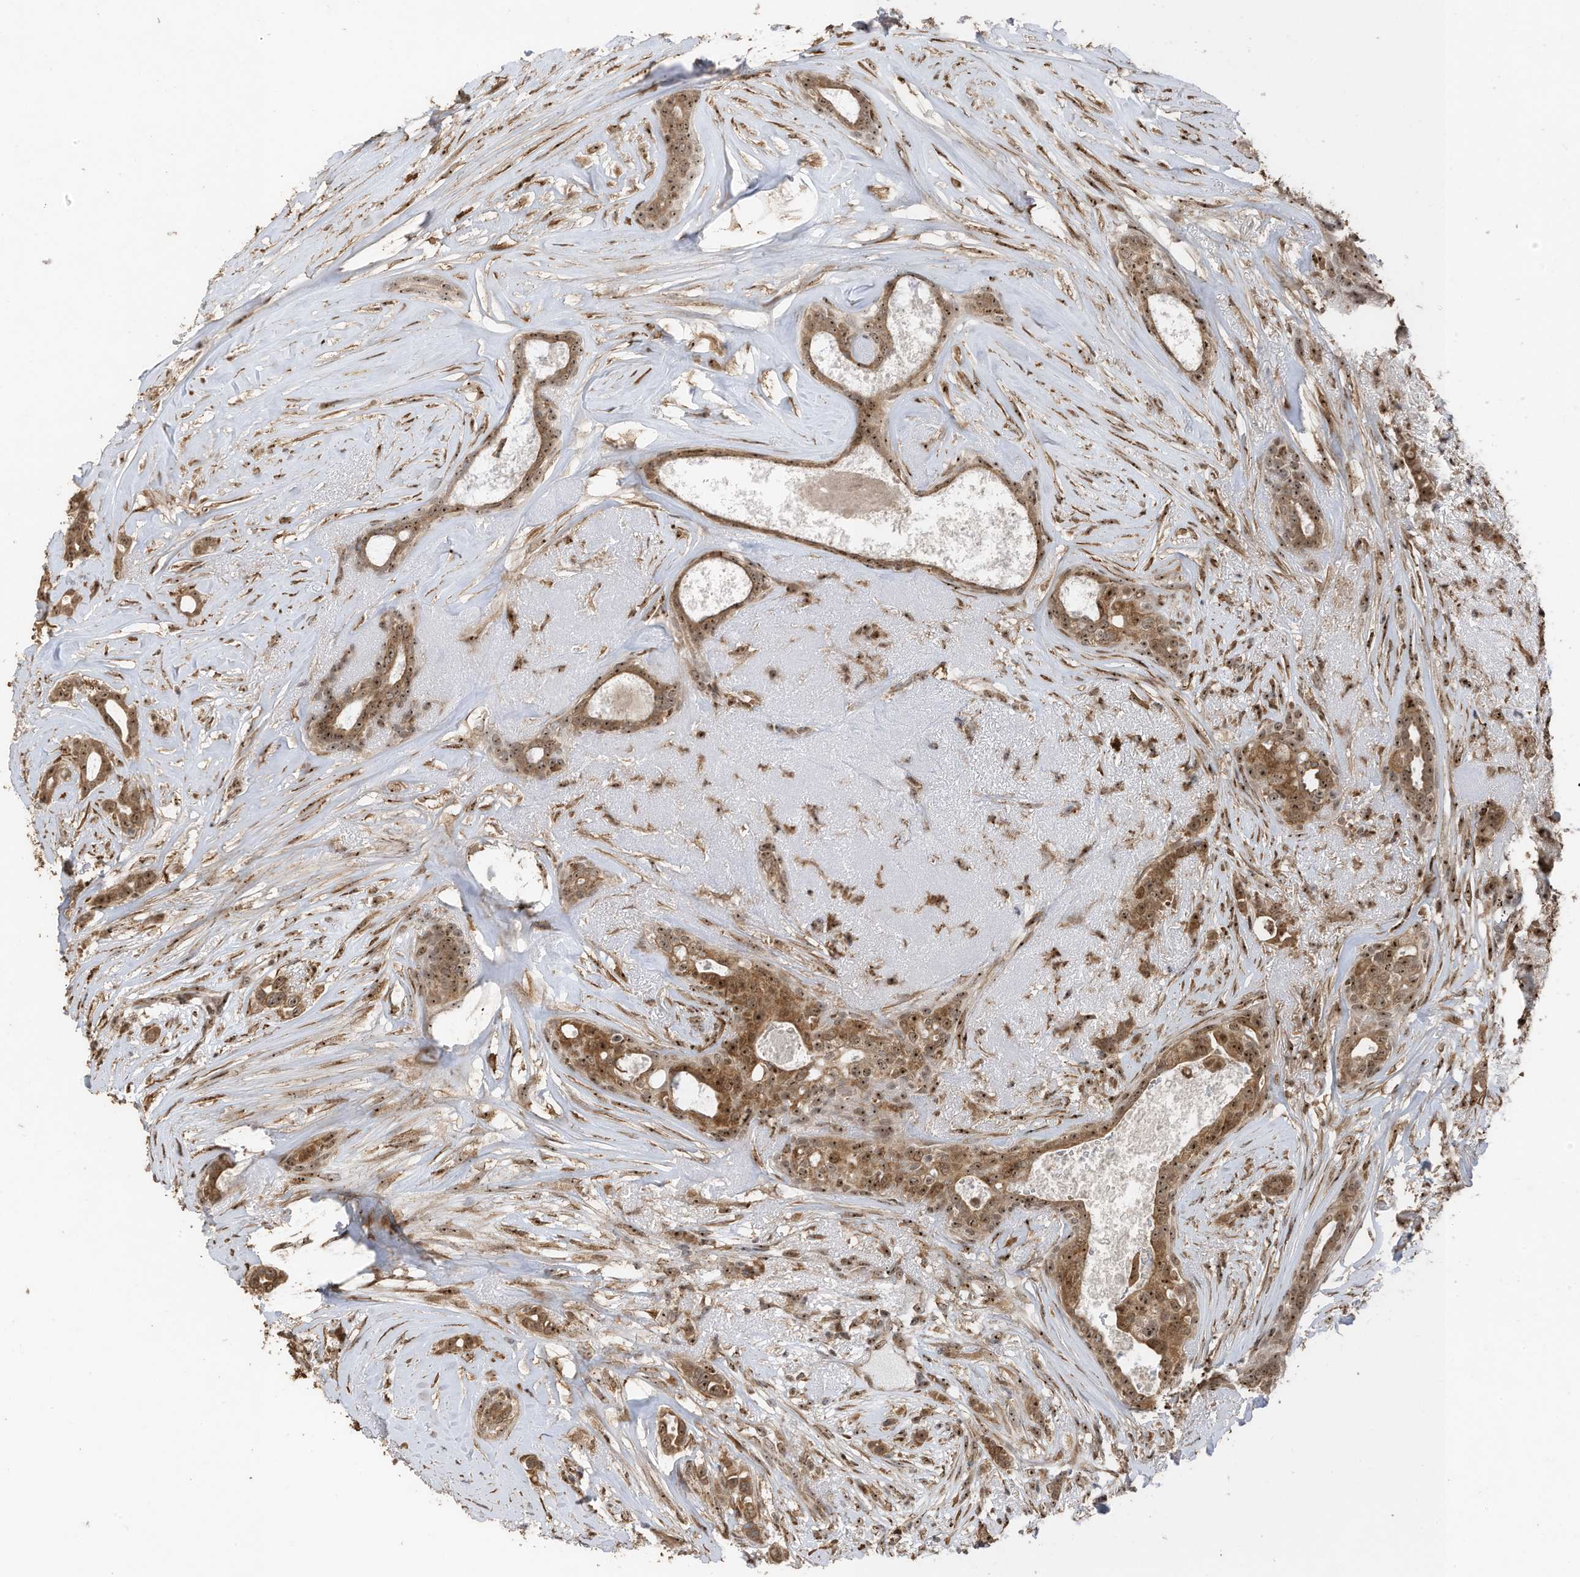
{"staining": {"intensity": "moderate", "quantity": ">75%", "location": "cytoplasmic/membranous,nuclear"}, "tissue": "breast cancer", "cell_type": "Tumor cells", "image_type": "cancer", "snomed": [{"axis": "morphology", "description": "Lobular carcinoma"}, {"axis": "topography", "description": "Breast"}], "caption": "High-power microscopy captured an immunohistochemistry image of breast cancer (lobular carcinoma), revealing moderate cytoplasmic/membranous and nuclear positivity in approximately >75% of tumor cells.", "gene": "ERLEC1", "patient": {"sex": "female", "age": 51}}